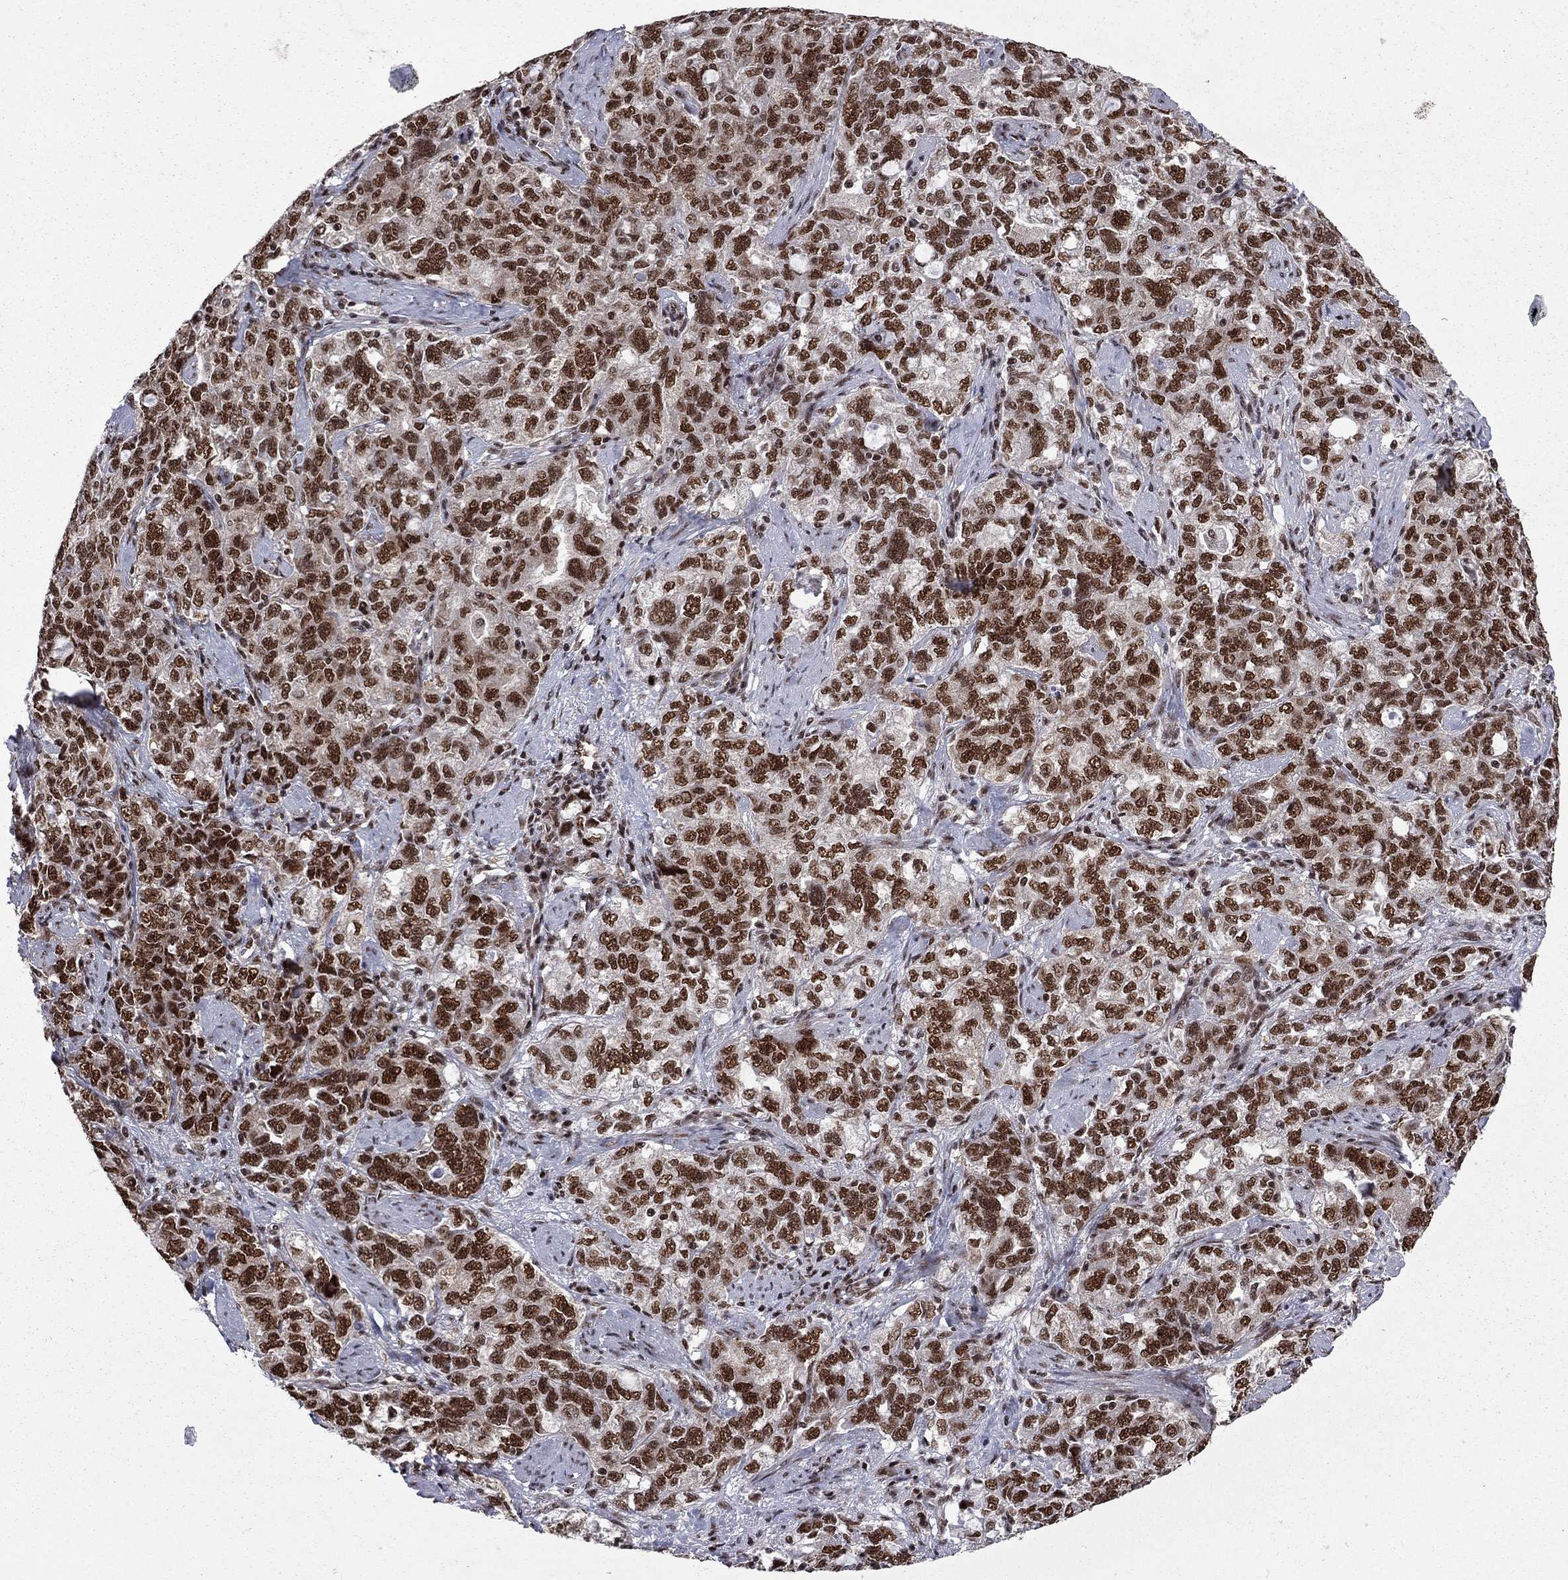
{"staining": {"intensity": "strong", "quantity": ">75%", "location": "nuclear"}, "tissue": "ovarian cancer", "cell_type": "Tumor cells", "image_type": "cancer", "snomed": [{"axis": "morphology", "description": "Cystadenocarcinoma, serous, NOS"}, {"axis": "topography", "description": "Ovary"}], "caption": "Ovarian cancer stained with IHC displays strong nuclear expression in about >75% of tumor cells.", "gene": "MED25", "patient": {"sex": "female", "age": 51}}